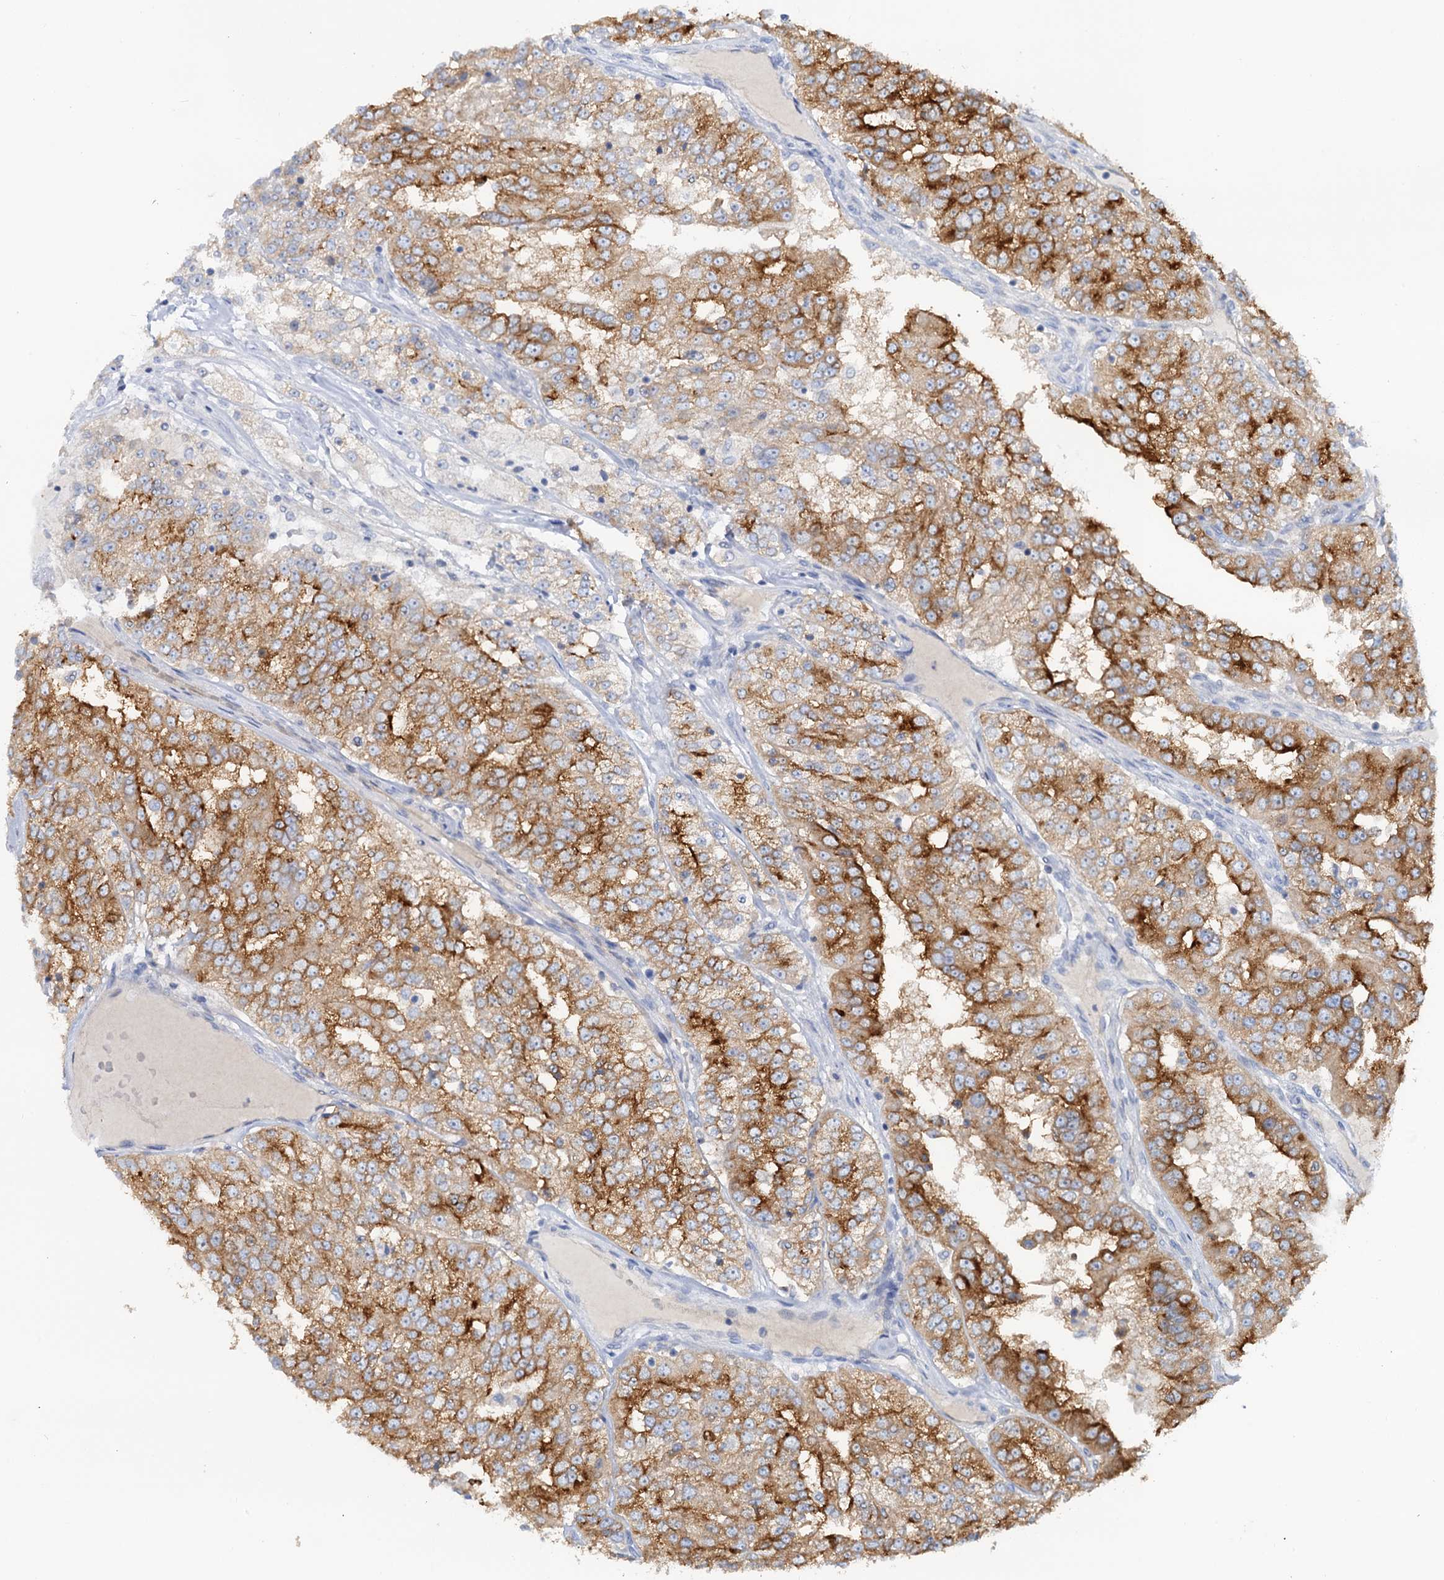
{"staining": {"intensity": "strong", "quantity": "25%-75%", "location": "cytoplasmic/membranous"}, "tissue": "renal cancer", "cell_type": "Tumor cells", "image_type": "cancer", "snomed": [{"axis": "morphology", "description": "Adenocarcinoma, NOS"}, {"axis": "topography", "description": "Kidney"}], "caption": "Immunohistochemical staining of human adenocarcinoma (renal) exhibits high levels of strong cytoplasmic/membranous positivity in approximately 25%-75% of tumor cells.", "gene": "PLLP", "patient": {"sex": "female", "age": 63}}